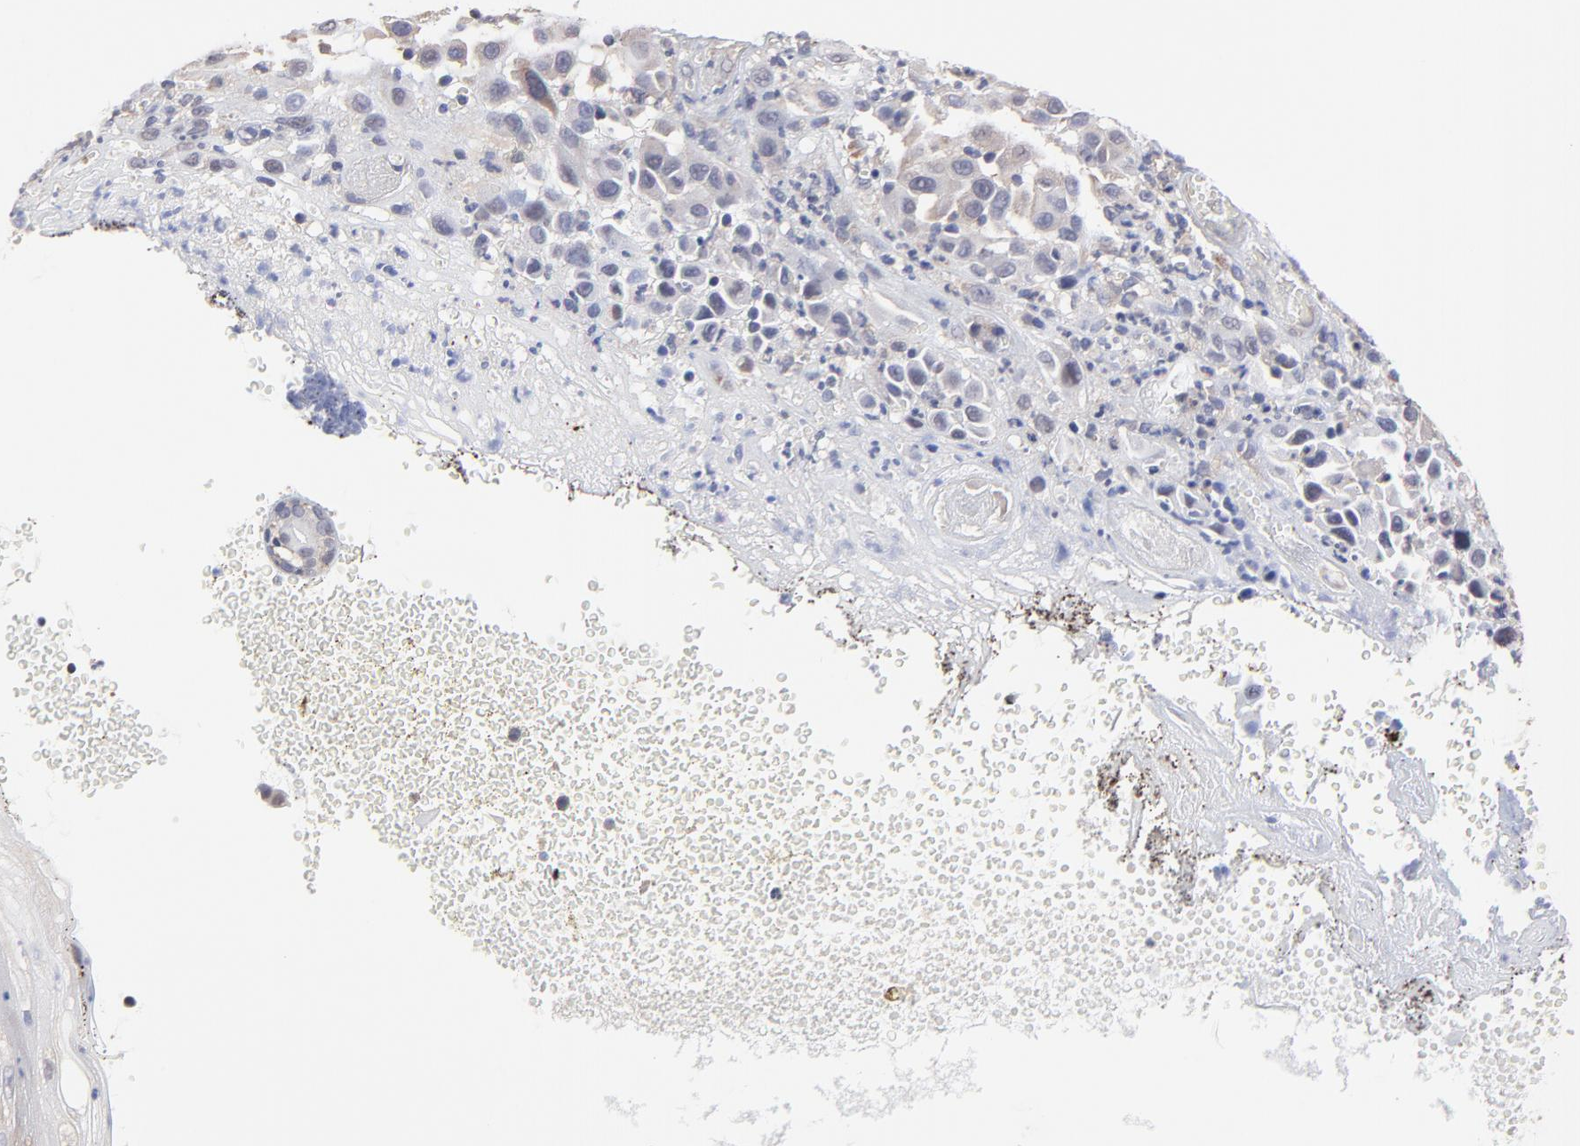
{"staining": {"intensity": "weak", "quantity": "25%-75%", "location": "cytoplasmic/membranous"}, "tissue": "melanoma", "cell_type": "Tumor cells", "image_type": "cancer", "snomed": [{"axis": "morphology", "description": "Malignant melanoma, NOS"}, {"axis": "topography", "description": "Skin"}], "caption": "Malignant melanoma tissue reveals weak cytoplasmic/membranous staining in approximately 25%-75% of tumor cells (Brightfield microscopy of DAB IHC at high magnification).", "gene": "CCT2", "patient": {"sex": "female", "age": 21}}